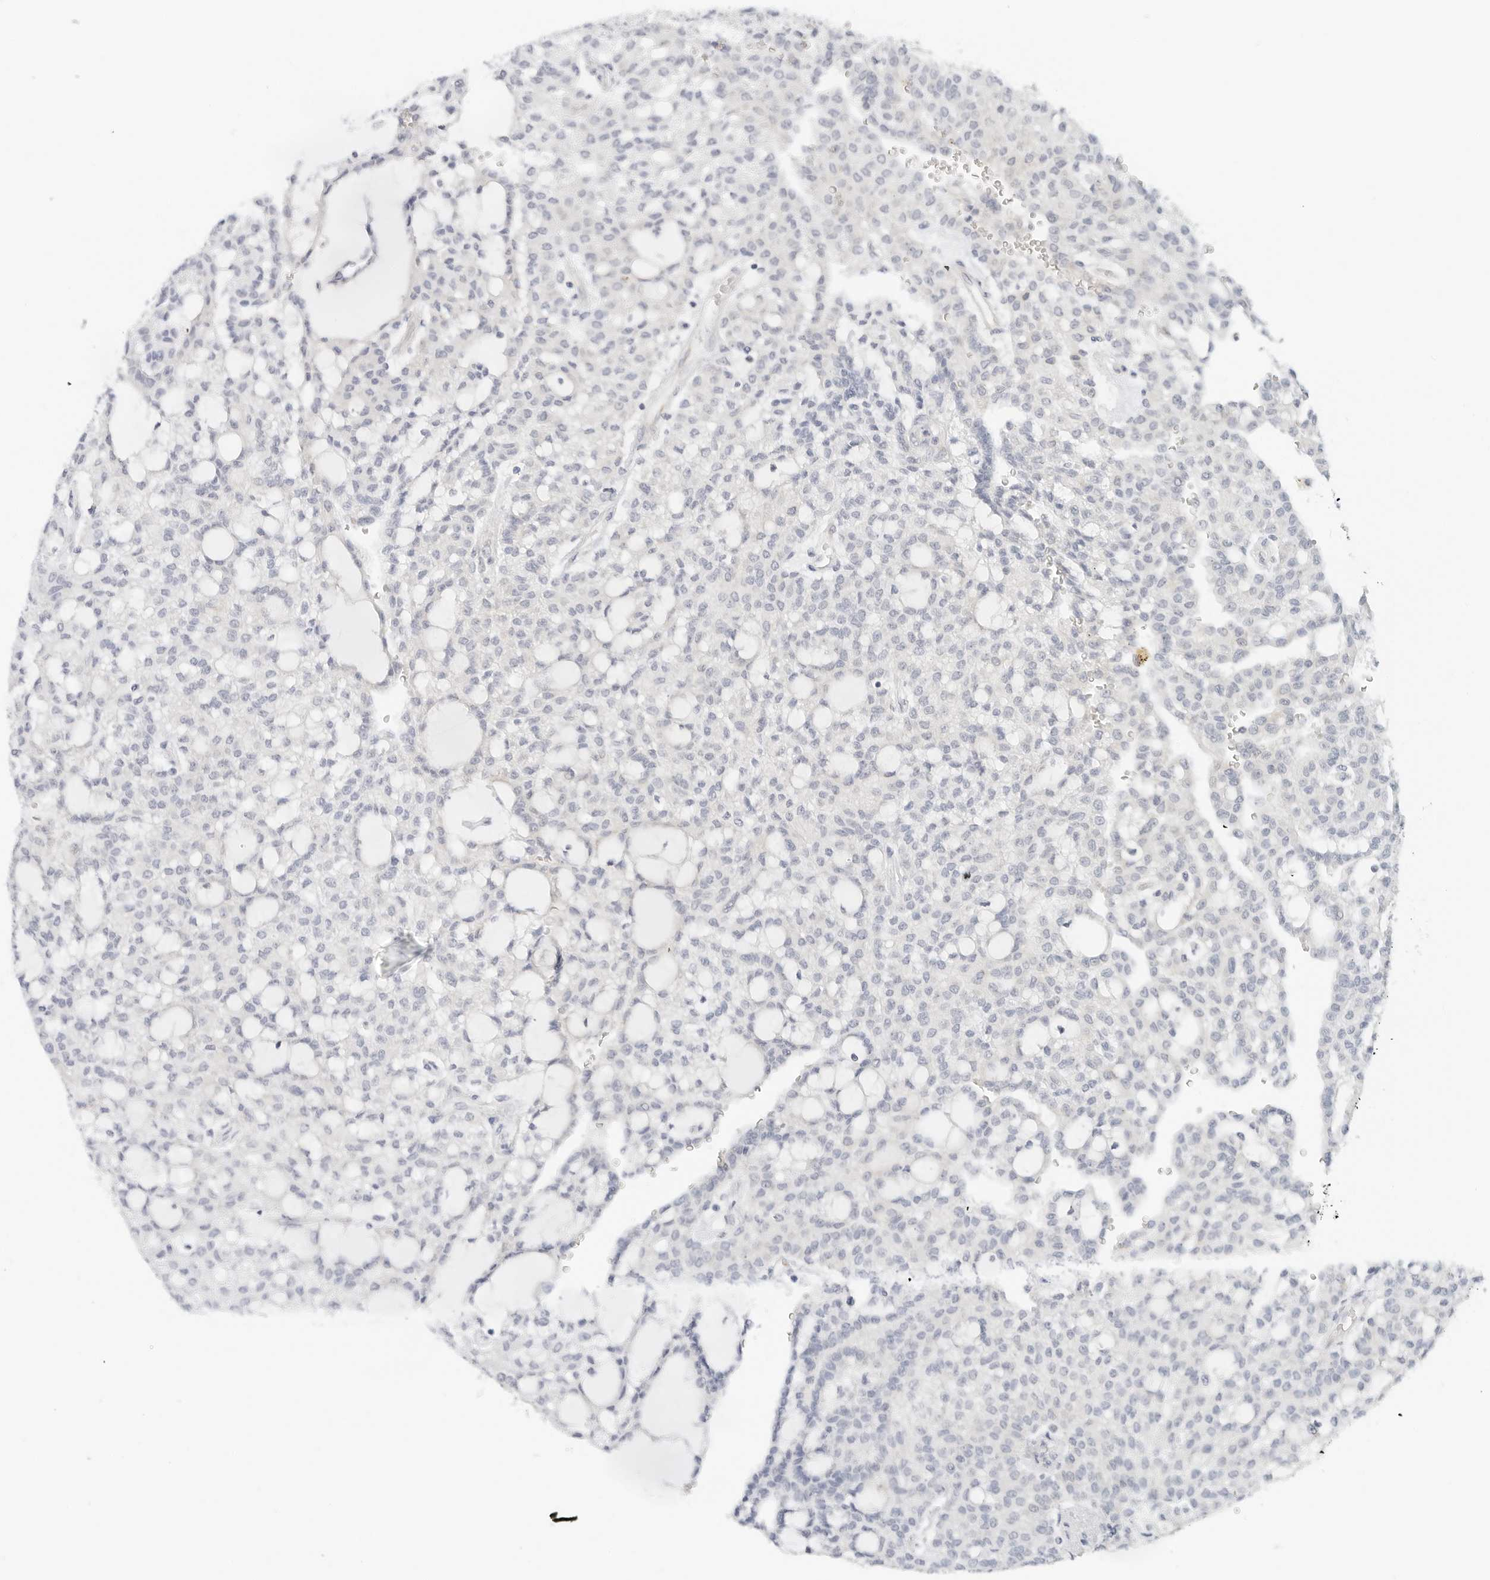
{"staining": {"intensity": "negative", "quantity": "none", "location": "none"}, "tissue": "renal cancer", "cell_type": "Tumor cells", "image_type": "cancer", "snomed": [{"axis": "morphology", "description": "Adenocarcinoma, NOS"}, {"axis": "topography", "description": "Kidney"}], "caption": "IHC photomicrograph of neoplastic tissue: adenocarcinoma (renal) stained with DAB demonstrates no significant protein positivity in tumor cells.", "gene": "RC3H1", "patient": {"sex": "male", "age": 63}}